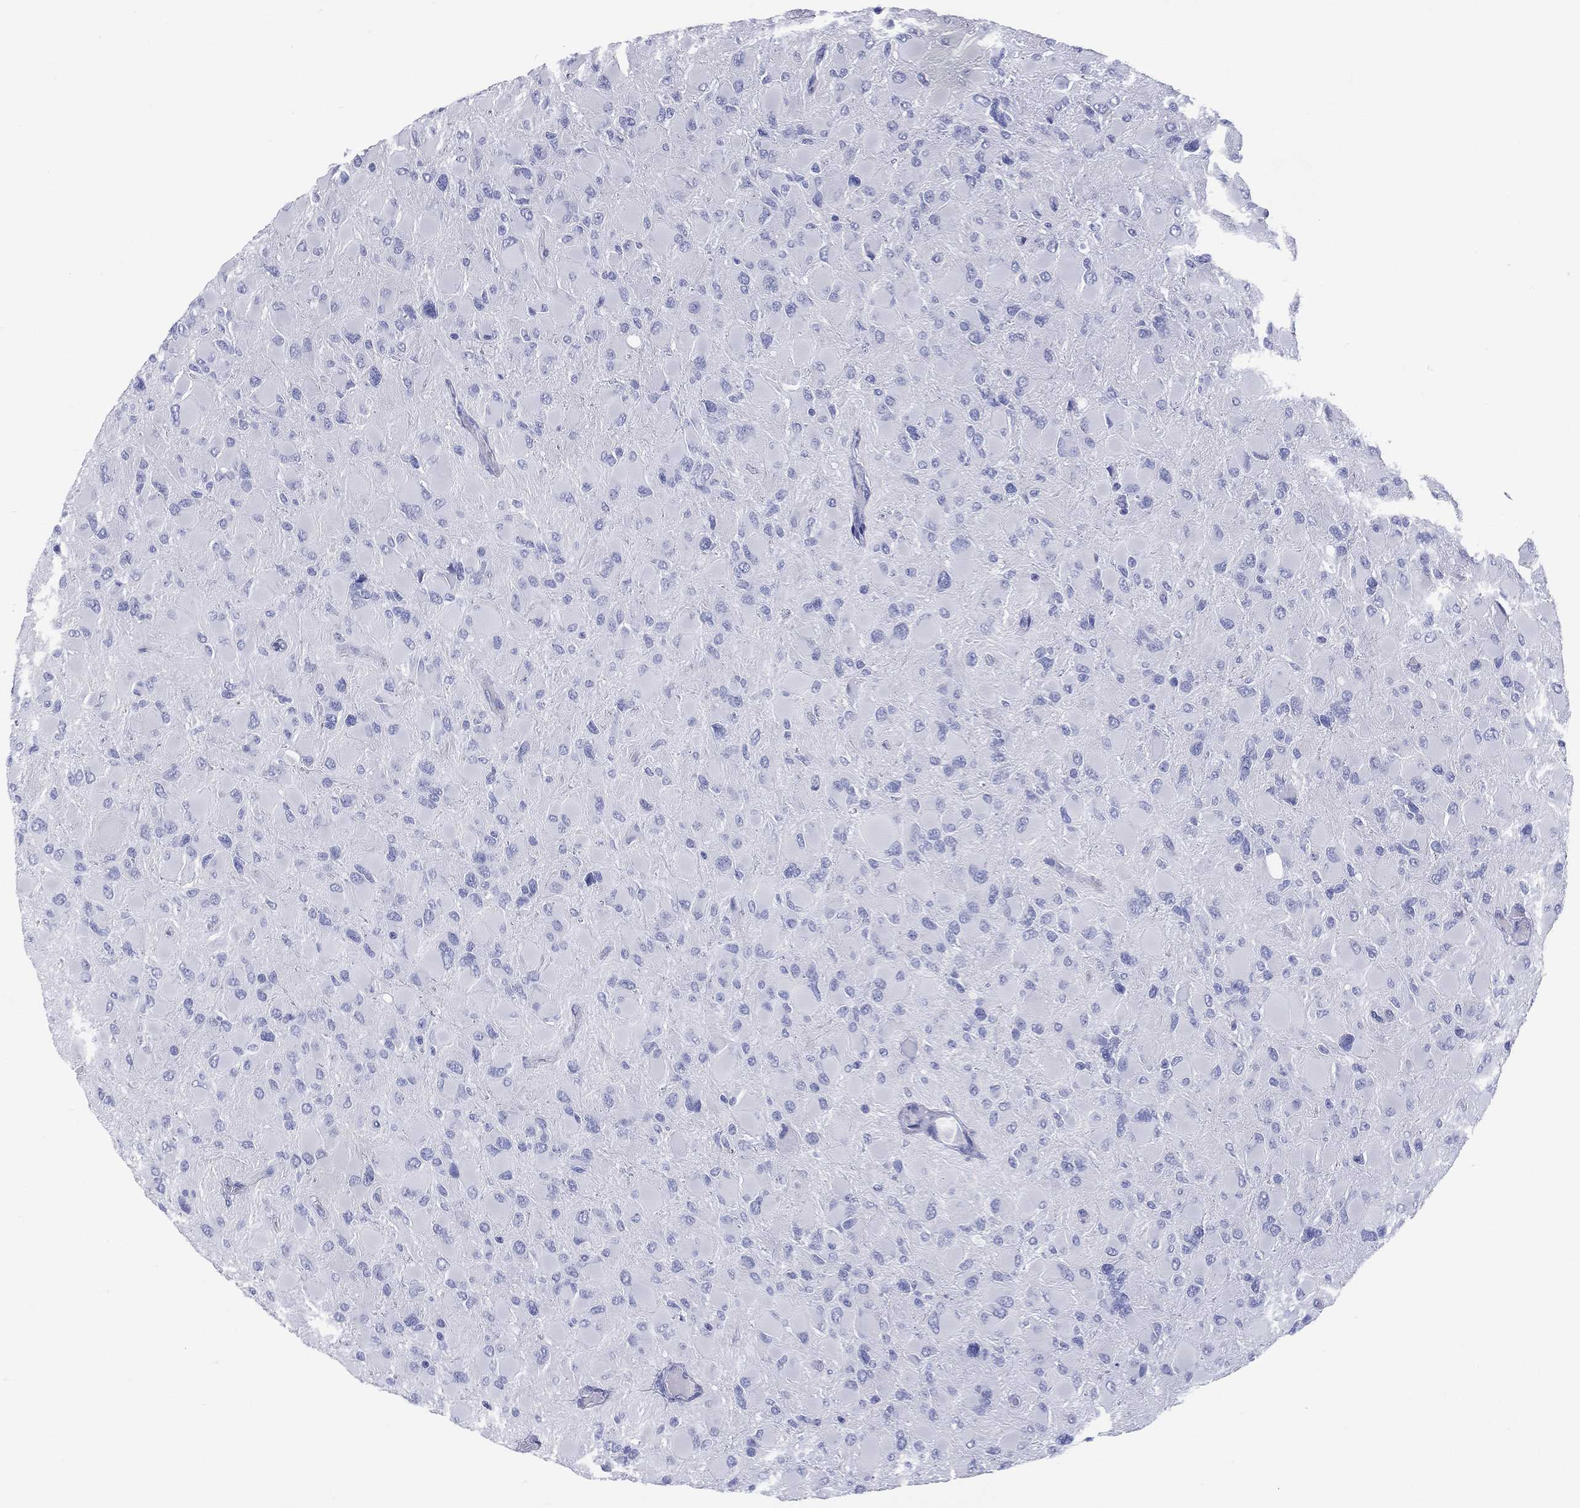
{"staining": {"intensity": "negative", "quantity": "none", "location": "none"}, "tissue": "glioma", "cell_type": "Tumor cells", "image_type": "cancer", "snomed": [{"axis": "morphology", "description": "Glioma, malignant, High grade"}, {"axis": "topography", "description": "Cerebral cortex"}], "caption": "The photomicrograph displays no staining of tumor cells in malignant glioma (high-grade).", "gene": "ETNPPL", "patient": {"sex": "female", "age": 36}}